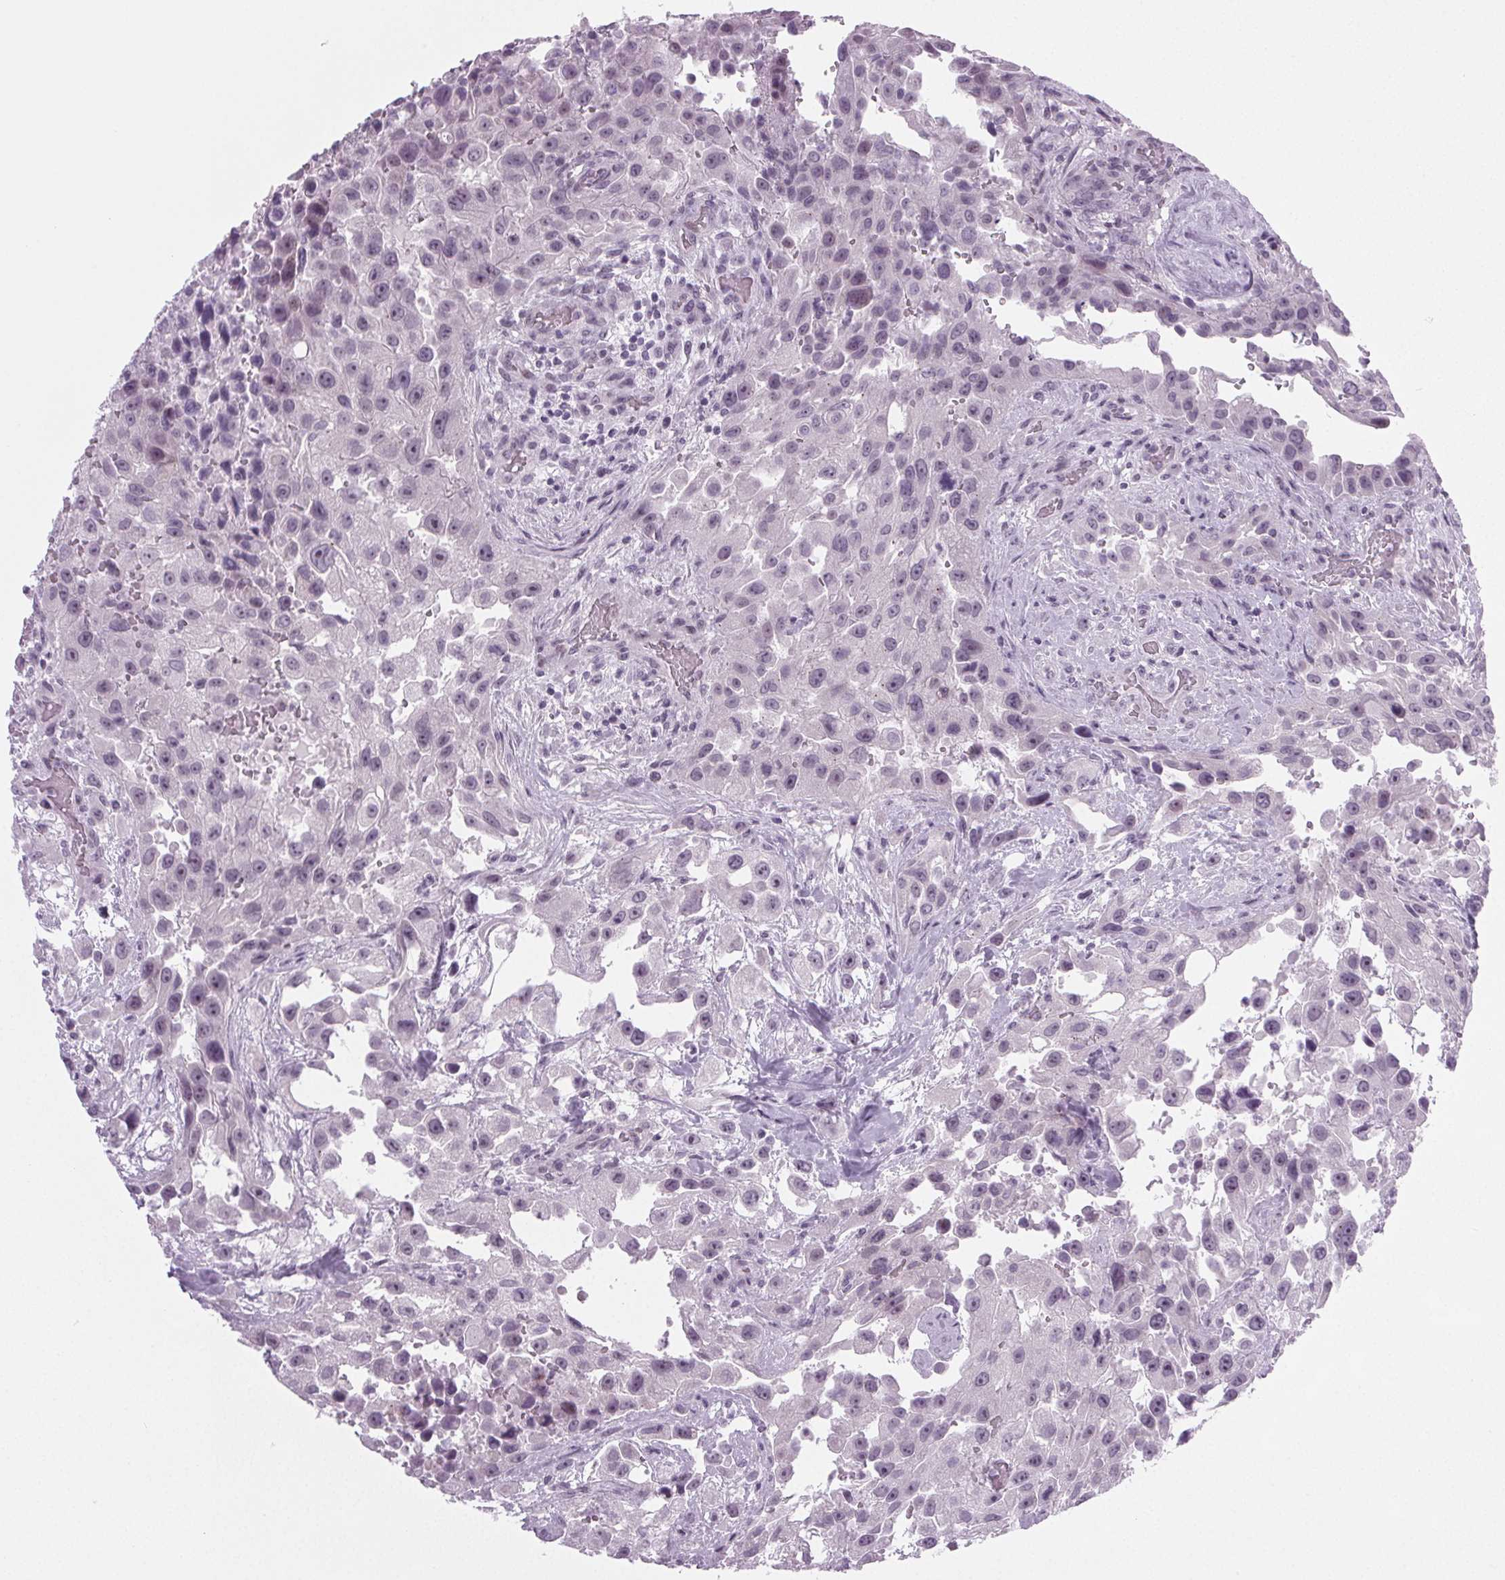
{"staining": {"intensity": "weak", "quantity": "<25%", "location": "nuclear"}, "tissue": "urothelial cancer", "cell_type": "Tumor cells", "image_type": "cancer", "snomed": [{"axis": "morphology", "description": "Urothelial carcinoma, High grade"}, {"axis": "topography", "description": "Urinary bladder"}], "caption": "This photomicrograph is of urothelial cancer stained with immunohistochemistry (IHC) to label a protein in brown with the nuclei are counter-stained blue. There is no positivity in tumor cells. Nuclei are stained in blue.", "gene": "IGF2BP1", "patient": {"sex": "male", "age": 79}}